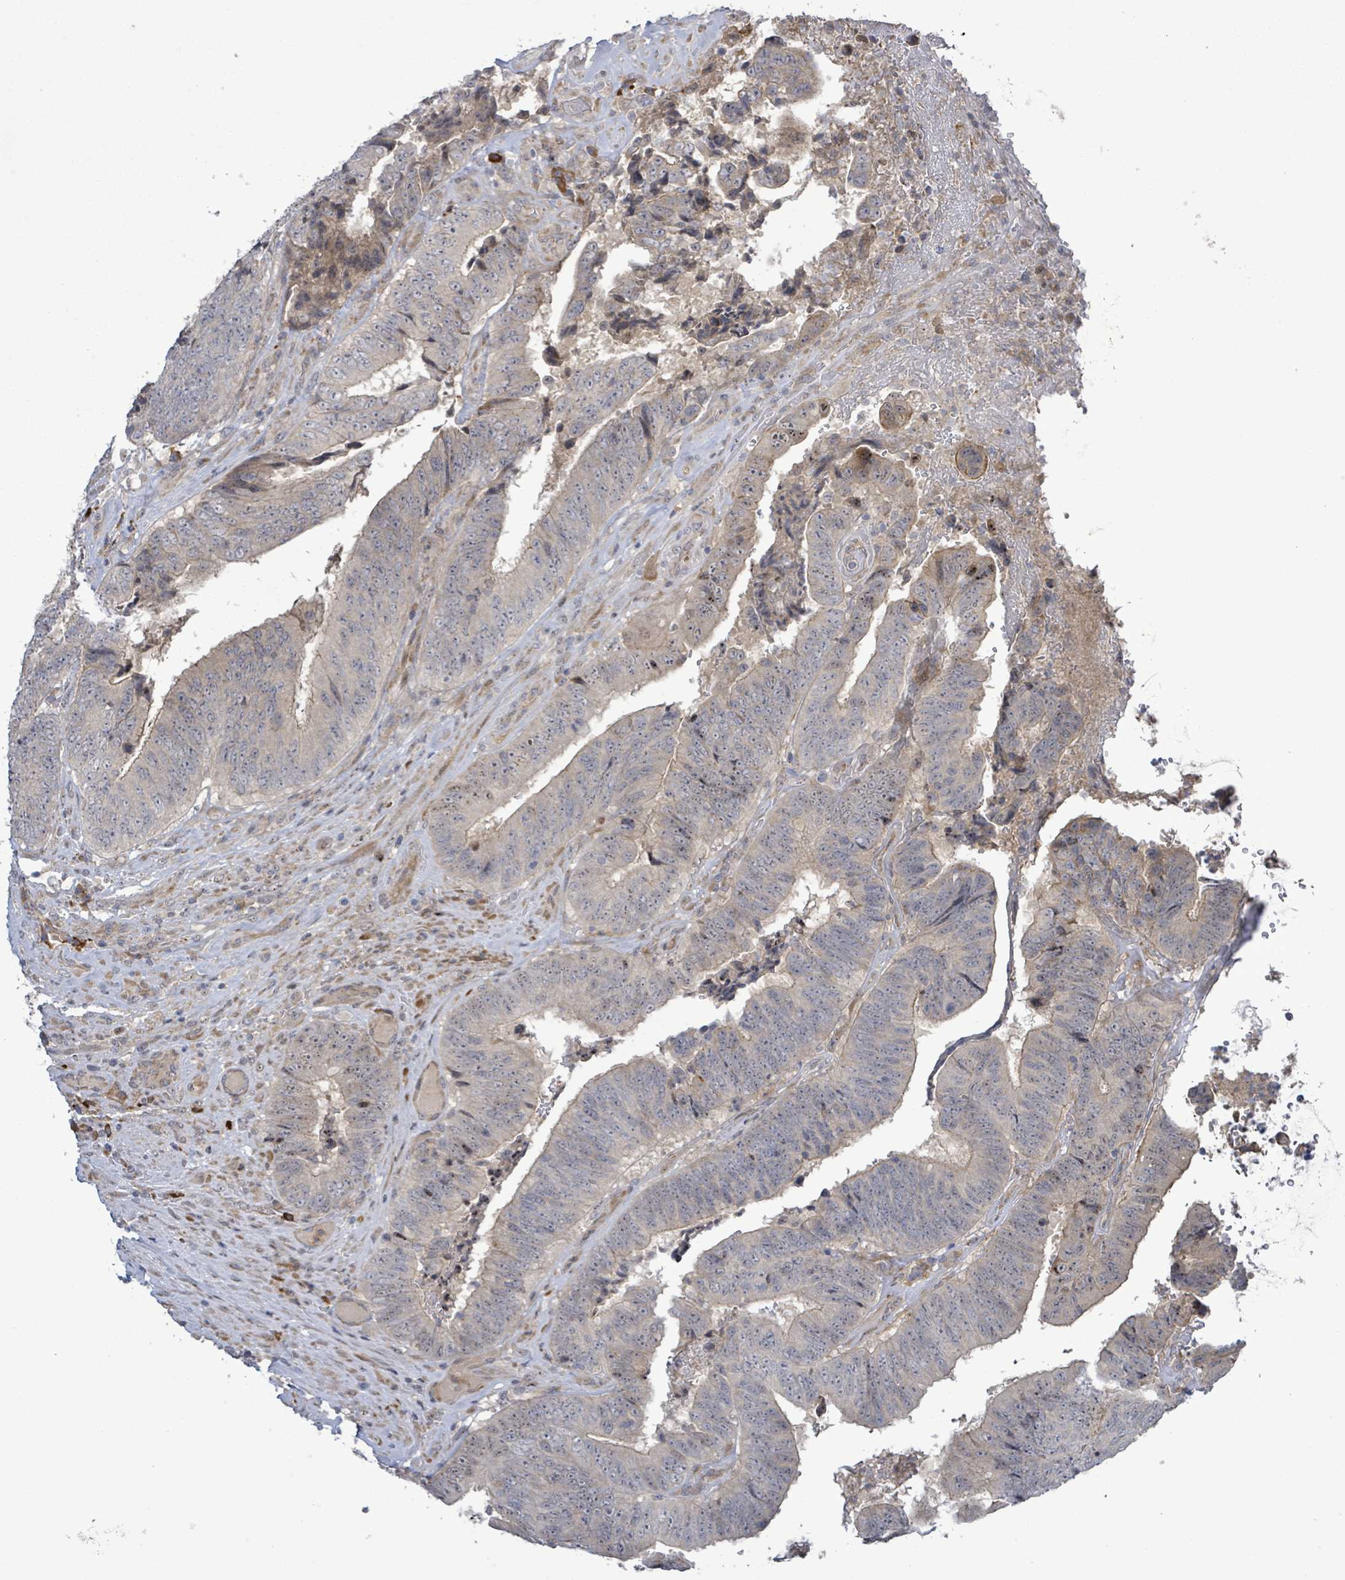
{"staining": {"intensity": "weak", "quantity": "<25%", "location": "cytoplasmic/membranous"}, "tissue": "colorectal cancer", "cell_type": "Tumor cells", "image_type": "cancer", "snomed": [{"axis": "morphology", "description": "Adenocarcinoma, NOS"}, {"axis": "topography", "description": "Rectum"}], "caption": "IHC histopathology image of colorectal cancer (adenocarcinoma) stained for a protein (brown), which reveals no expression in tumor cells. Brightfield microscopy of immunohistochemistry (IHC) stained with DAB (brown) and hematoxylin (blue), captured at high magnification.", "gene": "SLIT3", "patient": {"sex": "male", "age": 72}}